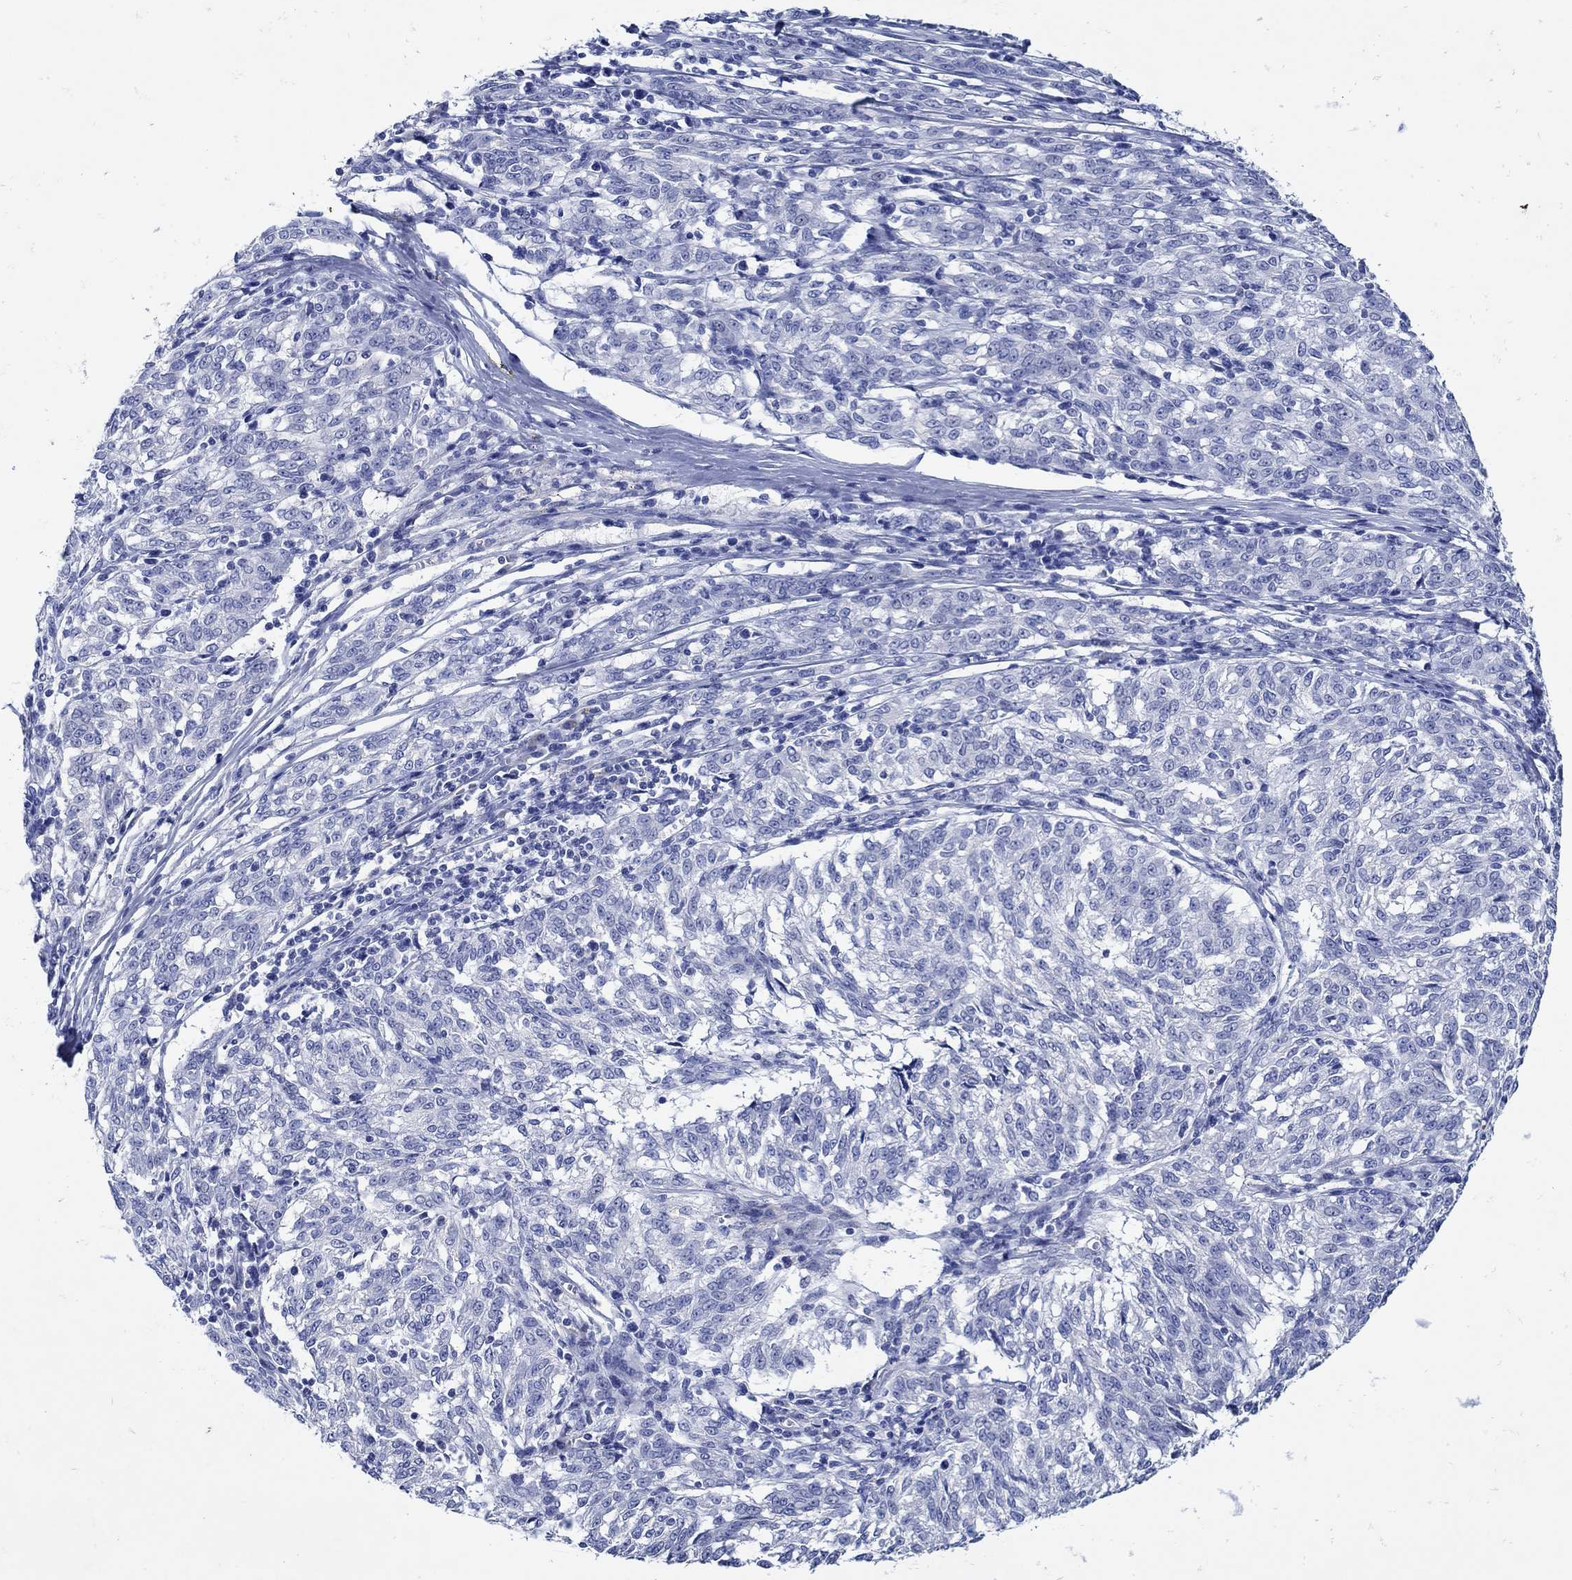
{"staining": {"intensity": "negative", "quantity": "none", "location": "none"}, "tissue": "melanoma", "cell_type": "Tumor cells", "image_type": "cancer", "snomed": [{"axis": "morphology", "description": "Malignant melanoma, NOS"}, {"axis": "topography", "description": "Skin"}], "caption": "Protein analysis of malignant melanoma reveals no significant positivity in tumor cells.", "gene": "NOS1", "patient": {"sex": "female", "age": 72}}